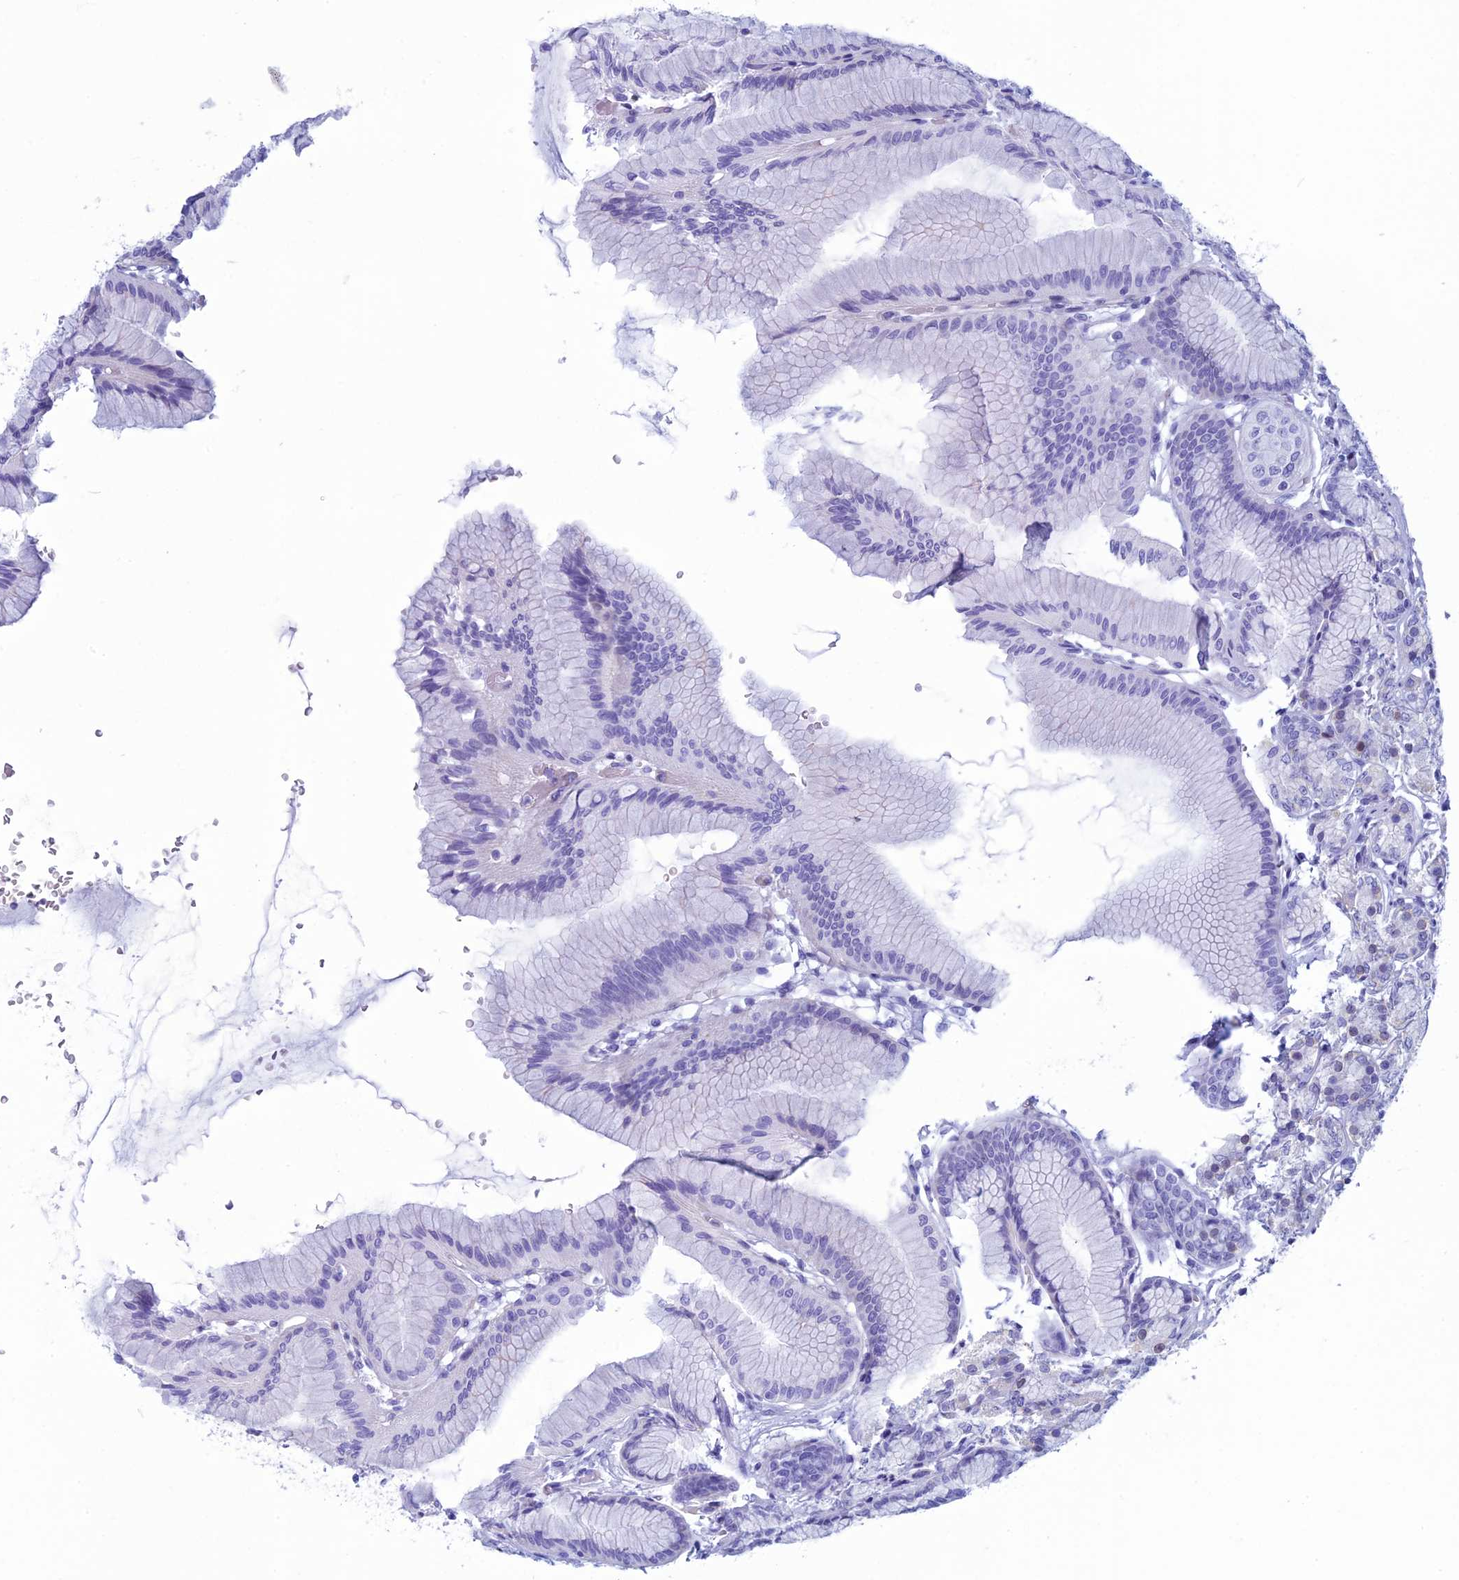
{"staining": {"intensity": "weak", "quantity": "<25%", "location": "nuclear"}, "tissue": "stomach", "cell_type": "Glandular cells", "image_type": "normal", "snomed": [{"axis": "morphology", "description": "Normal tissue, NOS"}, {"axis": "morphology", "description": "Adenocarcinoma, NOS"}, {"axis": "morphology", "description": "Adenocarcinoma, High grade"}, {"axis": "topography", "description": "Stomach, upper"}, {"axis": "topography", "description": "Stomach"}], "caption": "Image shows no protein positivity in glandular cells of normal stomach. (Stains: DAB immunohistochemistry (IHC) with hematoxylin counter stain, Microscopy: brightfield microscopy at high magnification).", "gene": "FAM169A", "patient": {"sex": "female", "age": 65}}